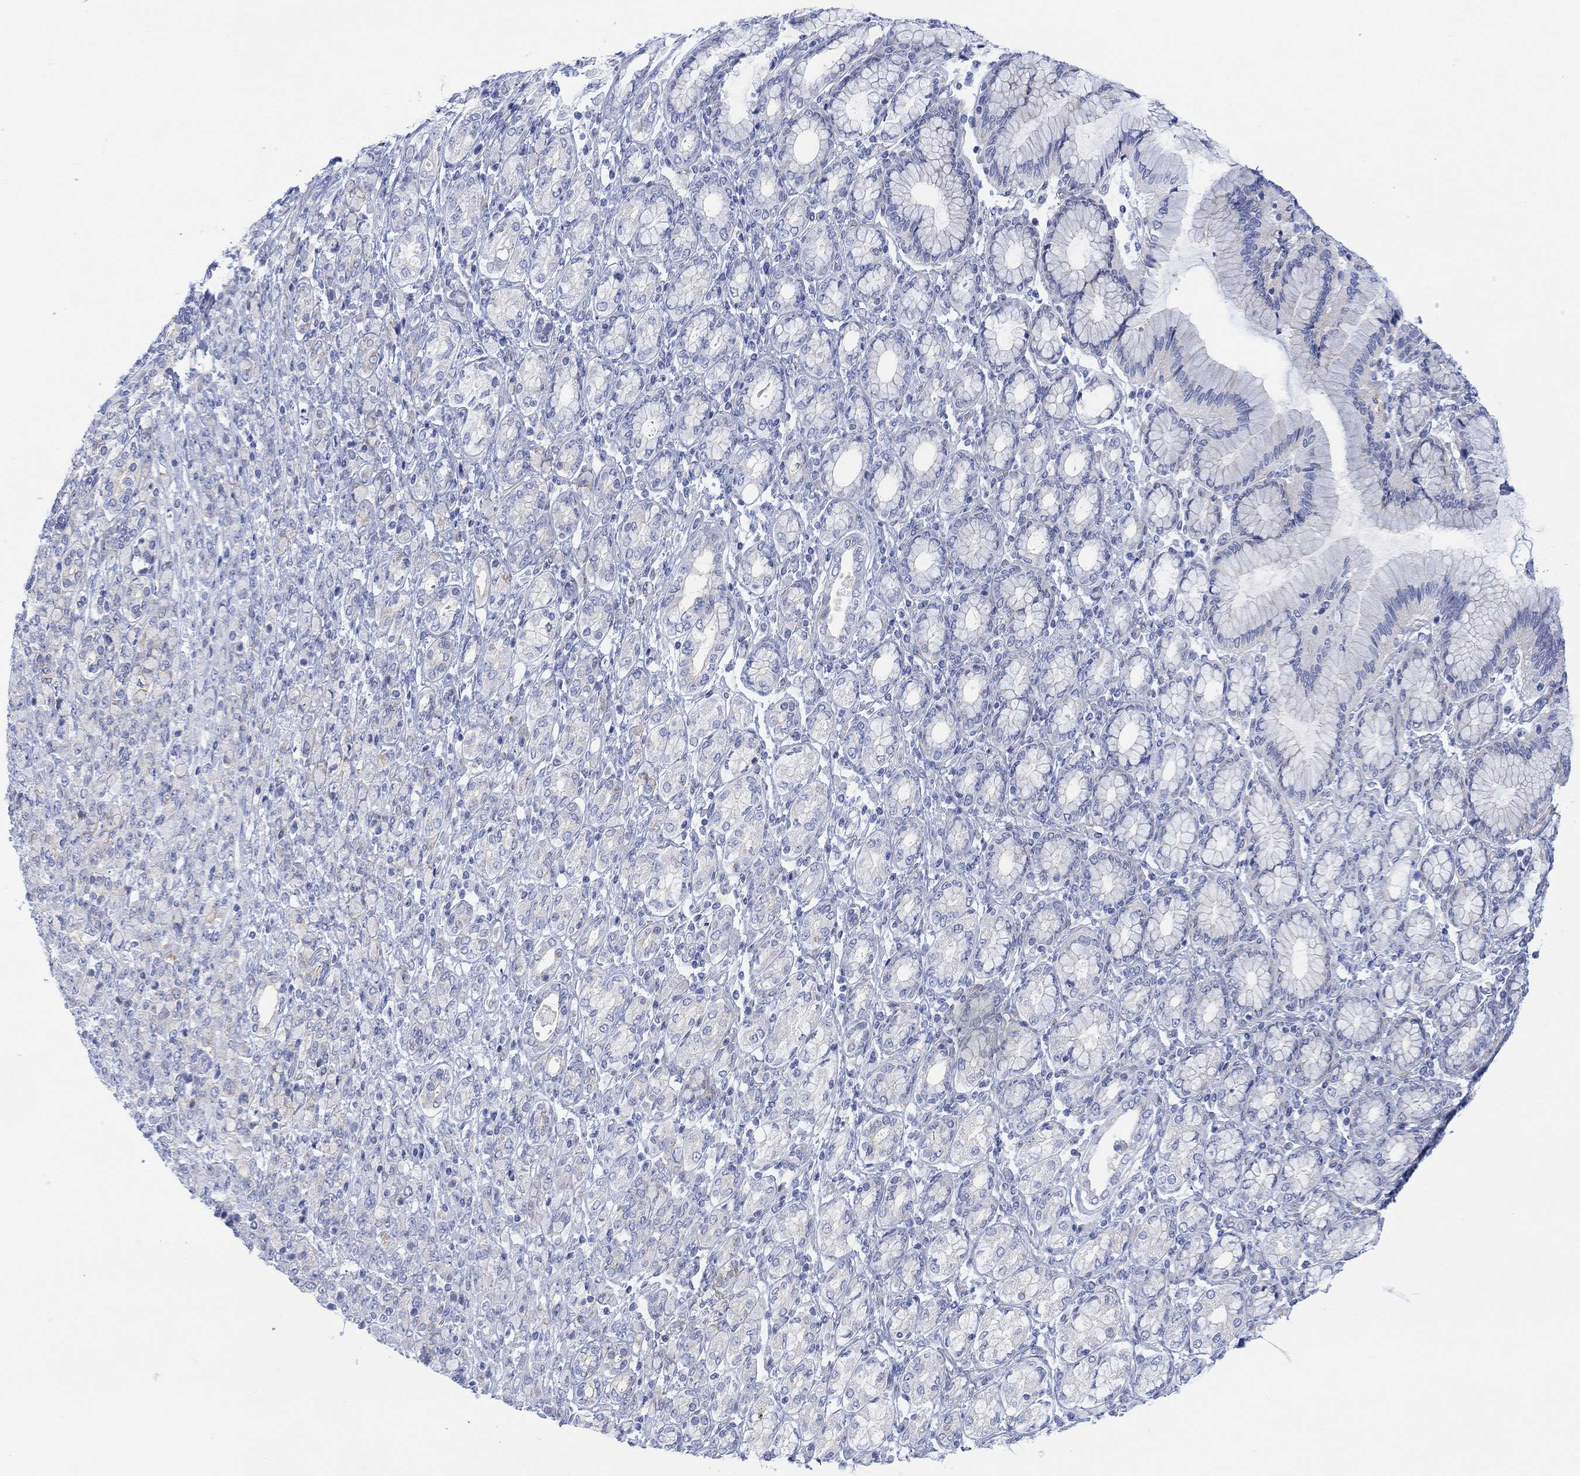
{"staining": {"intensity": "negative", "quantity": "none", "location": "none"}, "tissue": "stomach cancer", "cell_type": "Tumor cells", "image_type": "cancer", "snomed": [{"axis": "morphology", "description": "Normal tissue, NOS"}, {"axis": "morphology", "description": "Adenocarcinoma, NOS"}, {"axis": "topography", "description": "Stomach"}], "caption": "Protein analysis of stomach cancer shows no significant positivity in tumor cells. (Immunohistochemistry (ihc), brightfield microscopy, high magnification).", "gene": "TLDC2", "patient": {"sex": "female", "age": 79}}